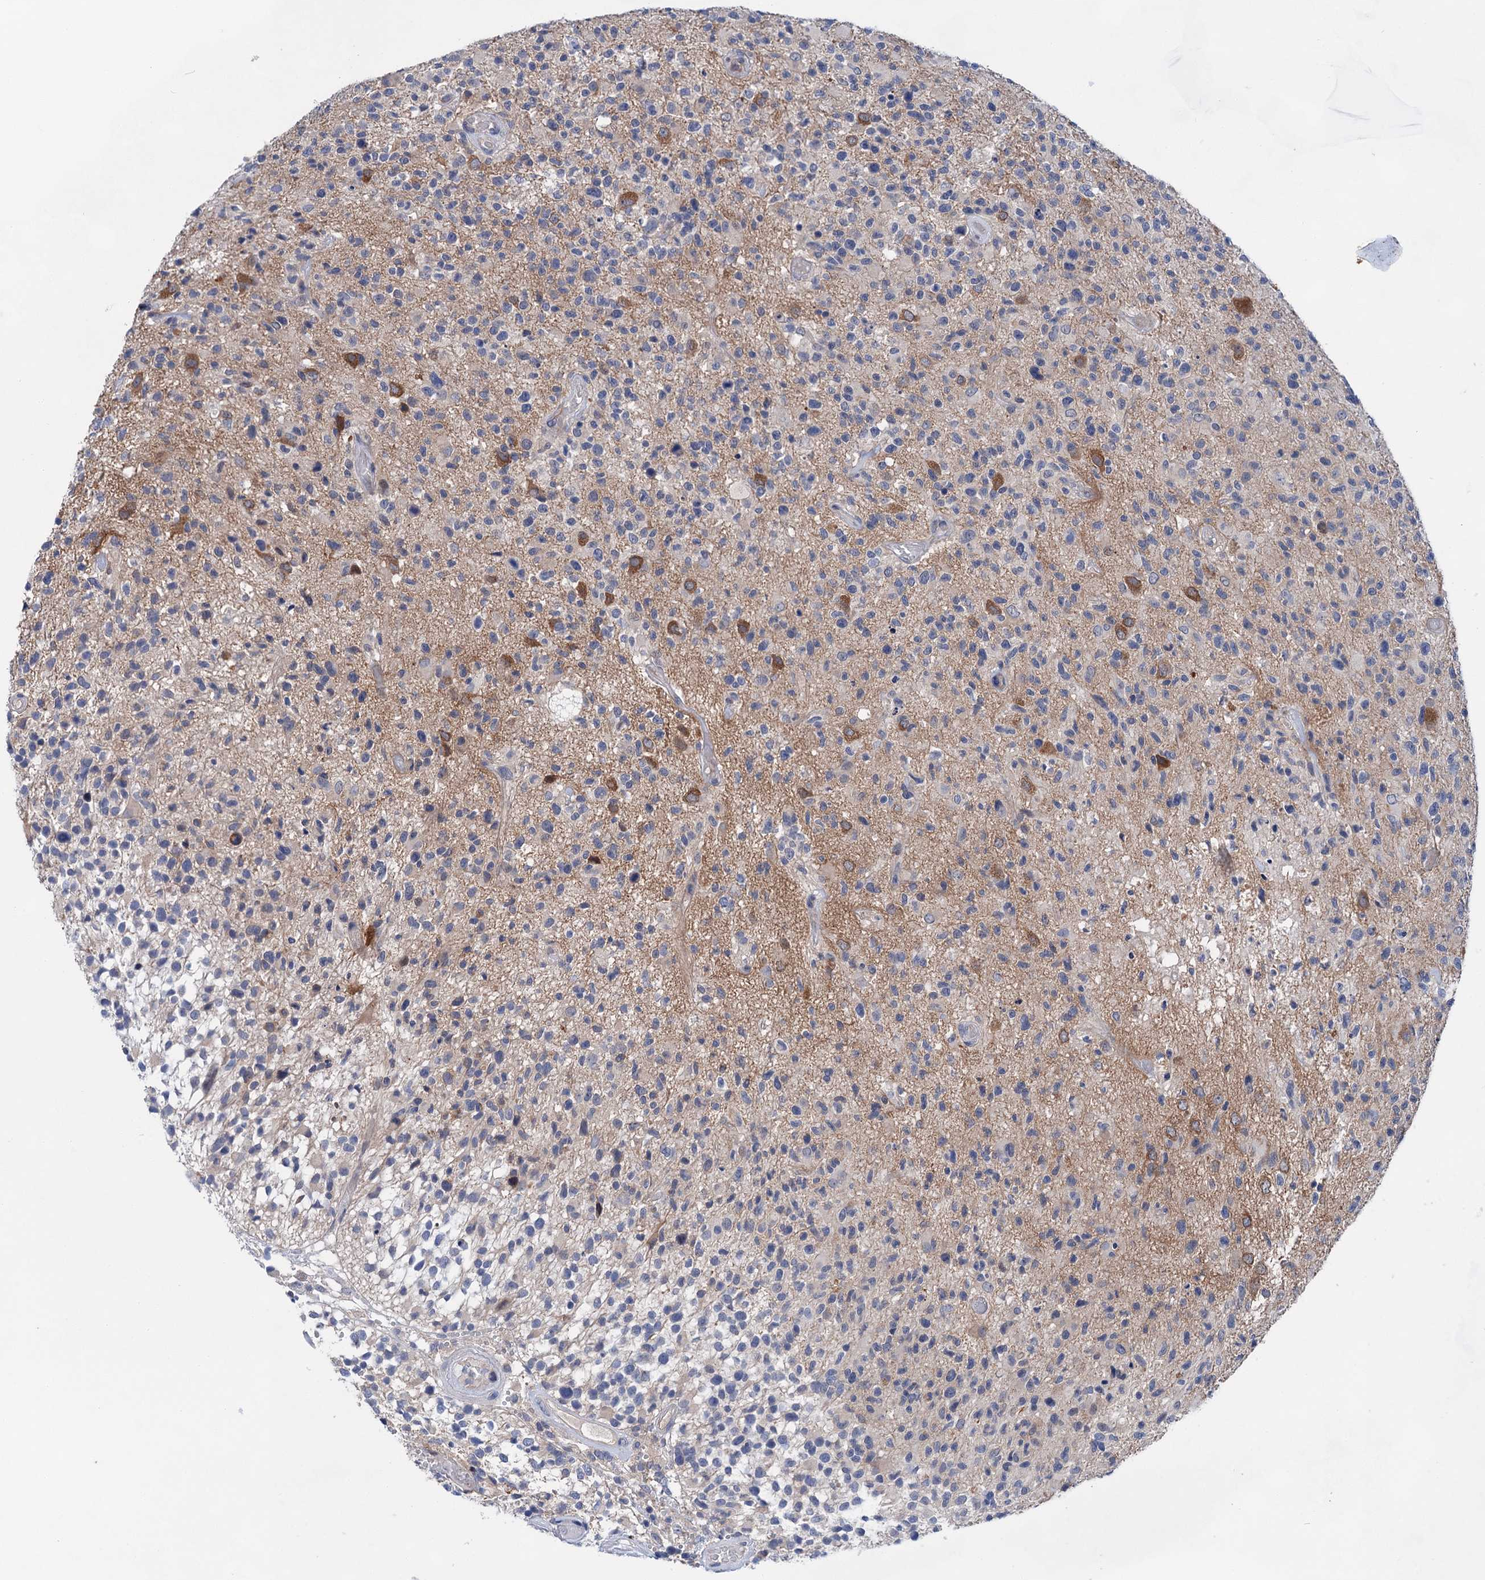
{"staining": {"intensity": "negative", "quantity": "none", "location": "none"}, "tissue": "glioma", "cell_type": "Tumor cells", "image_type": "cancer", "snomed": [{"axis": "morphology", "description": "Glioma, malignant, High grade"}, {"axis": "morphology", "description": "Glioblastoma, NOS"}, {"axis": "topography", "description": "Brain"}], "caption": "There is no significant staining in tumor cells of glioblastoma.", "gene": "MORN3", "patient": {"sex": "male", "age": 60}}